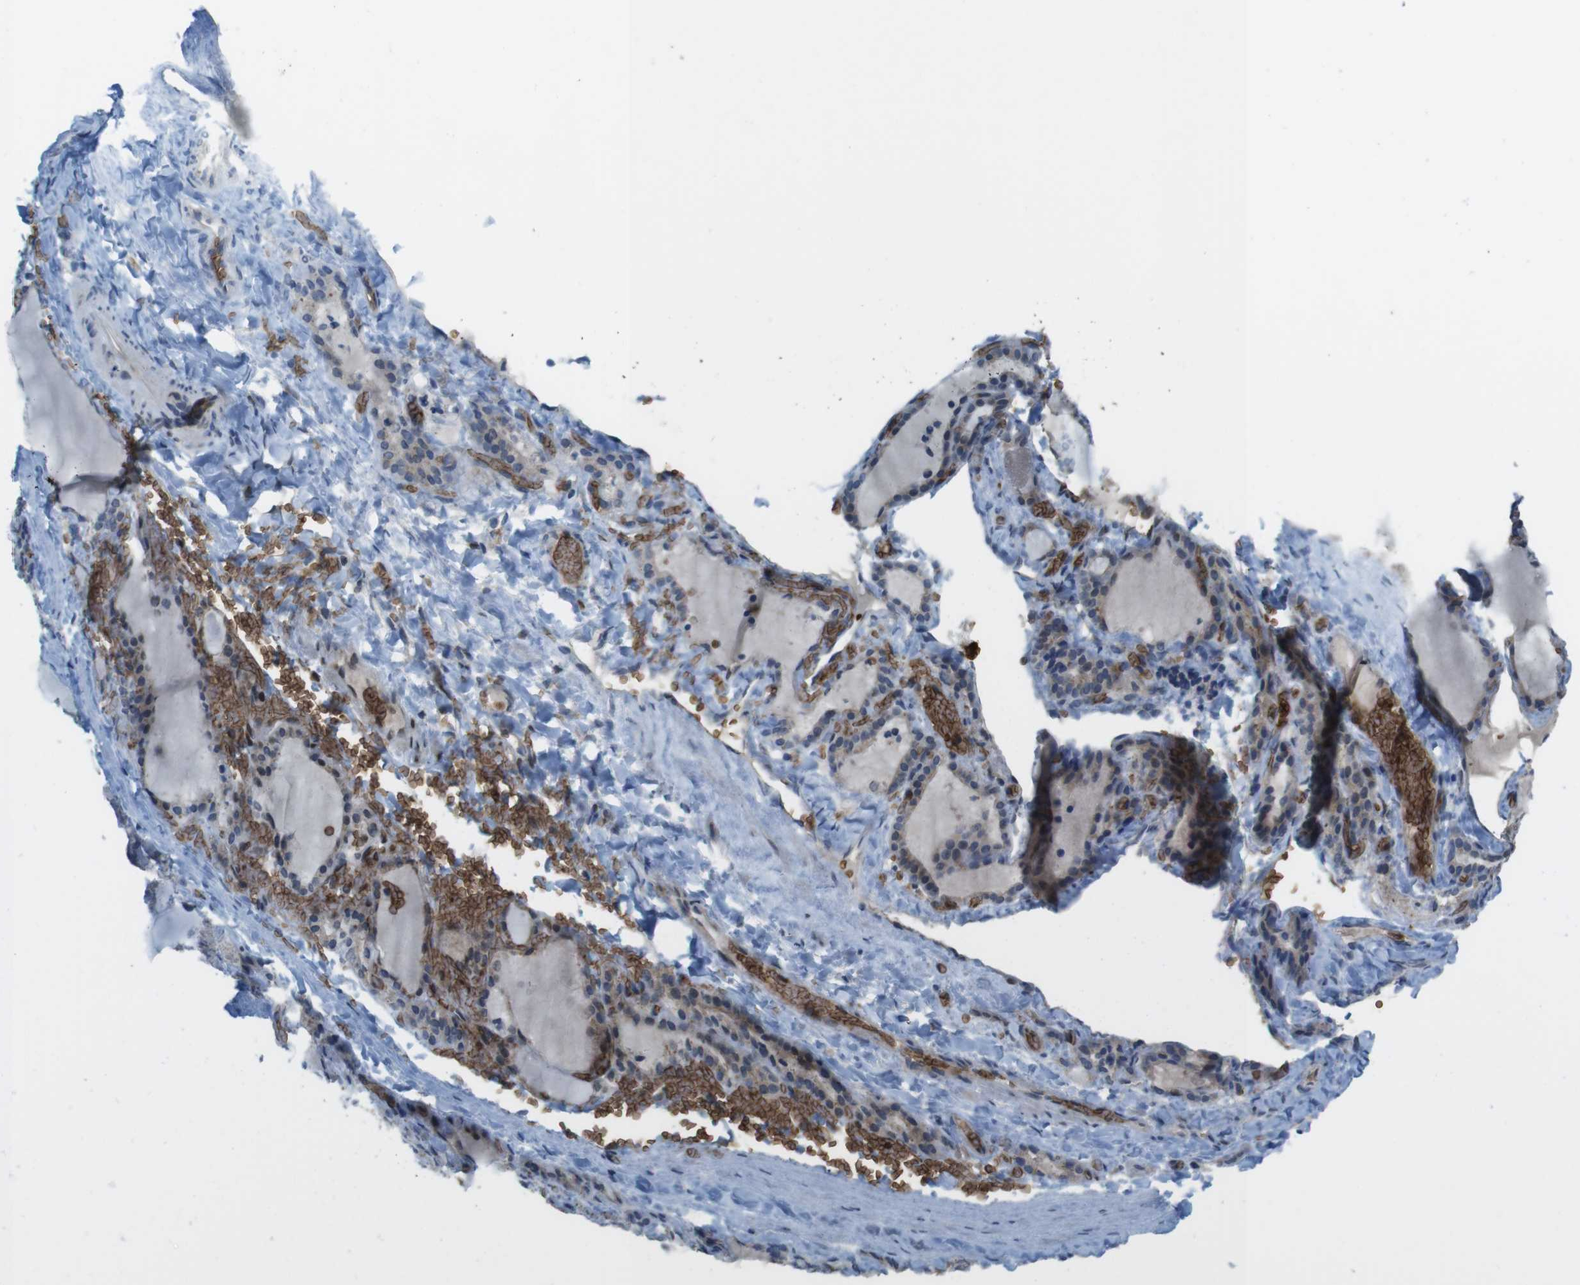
{"staining": {"intensity": "weak", "quantity": "25%-75%", "location": "cytoplasmic/membranous"}, "tissue": "thyroid gland", "cell_type": "Glandular cells", "image_type": "normal", "snomed": [{"axis": "morphology", "description": "Normal tissue, NOS"}, {"axis": "topography", "description": "Thyroid gland"}], "caption": "A histopathology image of human thyroid gland stained for a protein demonstrates weak cytoplasmic/membranous brown staining in glandular cells.", "gene": "GYPA", "patient": {"sex": "female", "age": 28}}